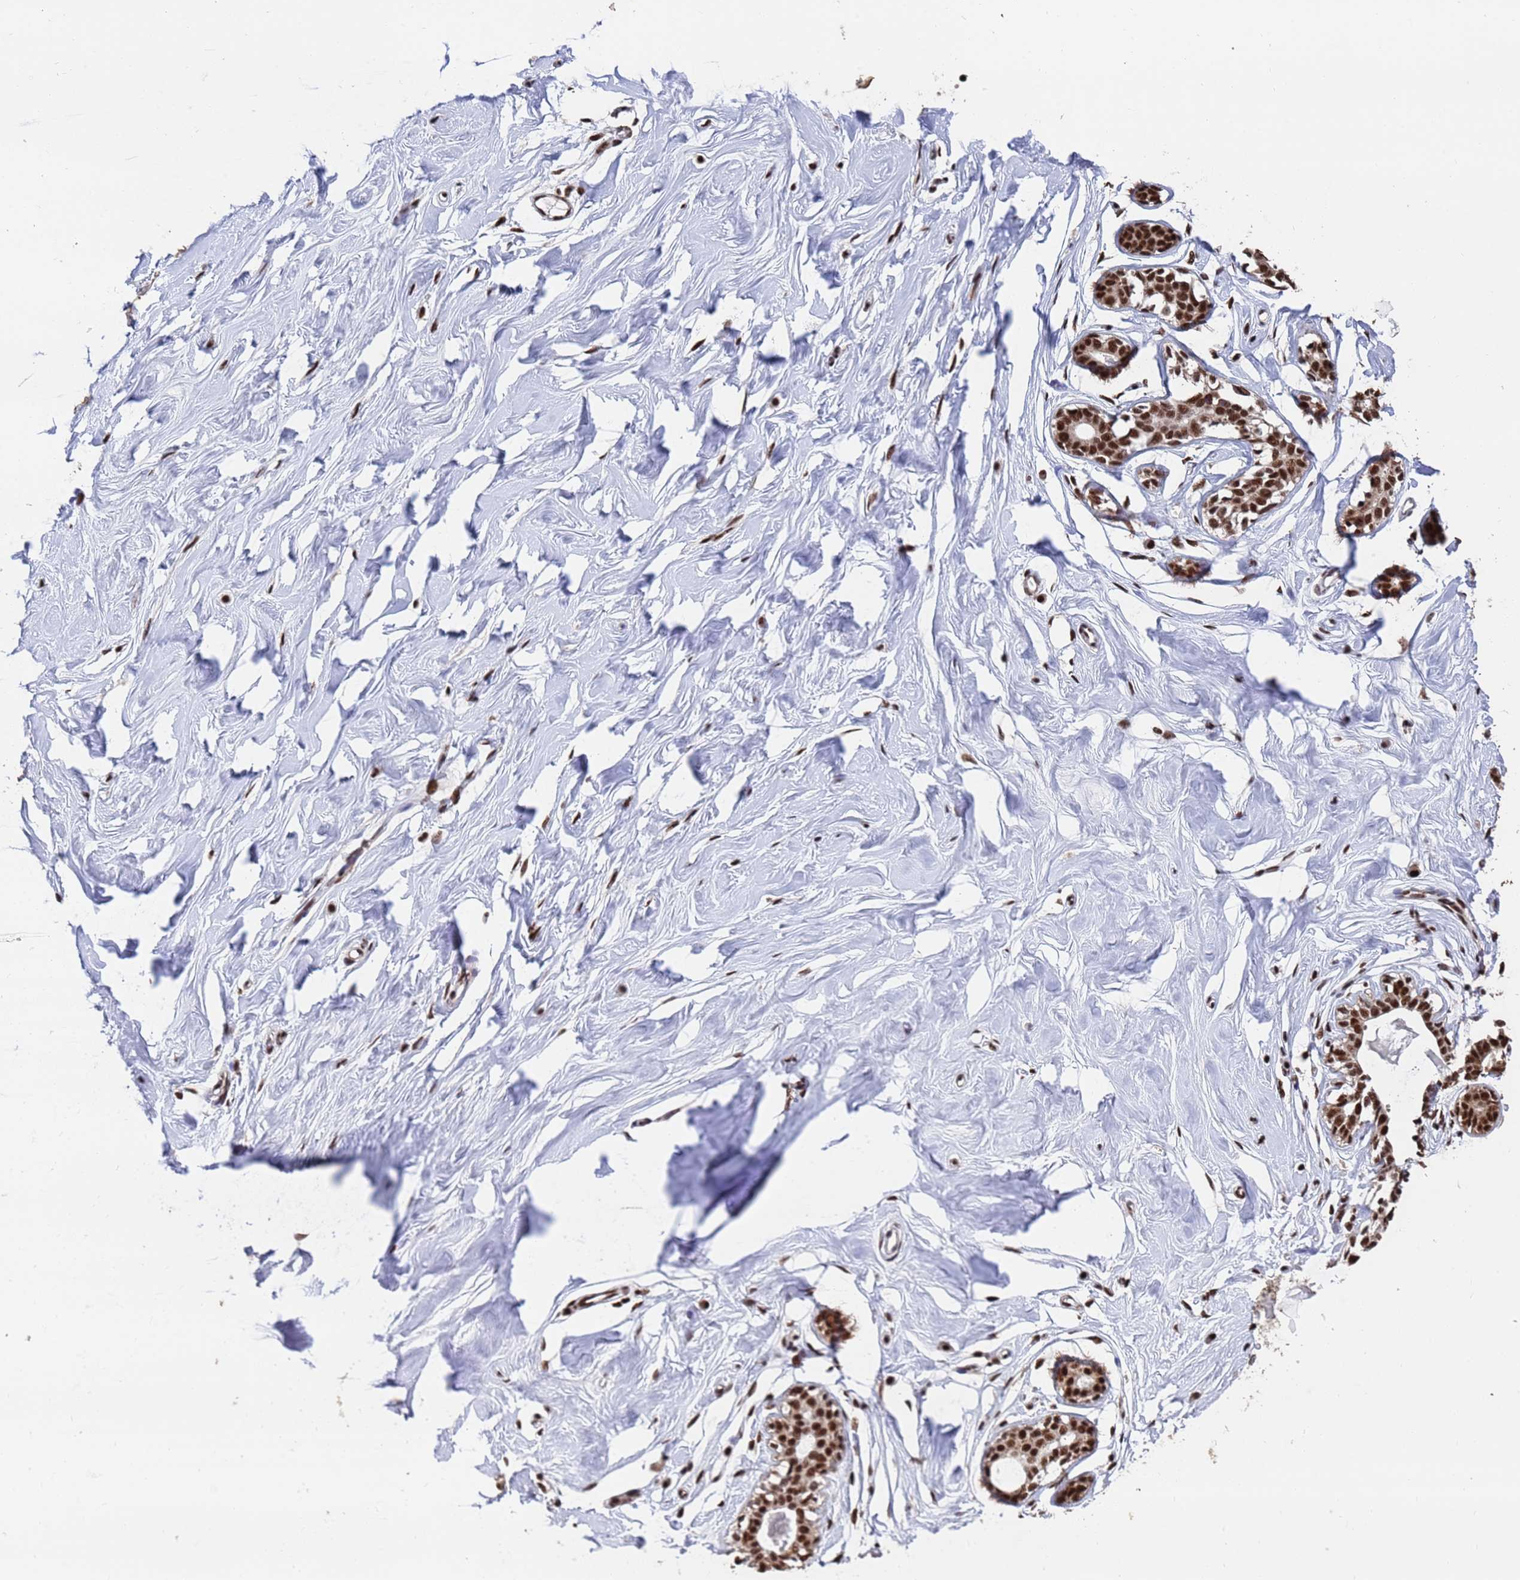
{"staining": {"intensity": "moderate", "quantity": "25%-75%", "location": "nuclear"}, "tissue": "breast", "cell_type": "Adipocytes", "image_type": "normal", "snomed": [{"axis": "morphology", "description": "Normal tissue, NOS"}, {"axis": "morphology", "description": "Adenoma, NOS"}, {"axis": "topography", "description": "Breast"}], "caption": "Protein staining shows moderate nuclear staining in about 25%-75% of adipocytes in benign breast. The staining is performed using DAB (3,3'-diaminobenzidine) brown chromogen to label protein expression. The nuclei are counter-stained blue using hematoxylin.", "gene": "SF3B2", "patient": {"sex": "female", "age": 23}}